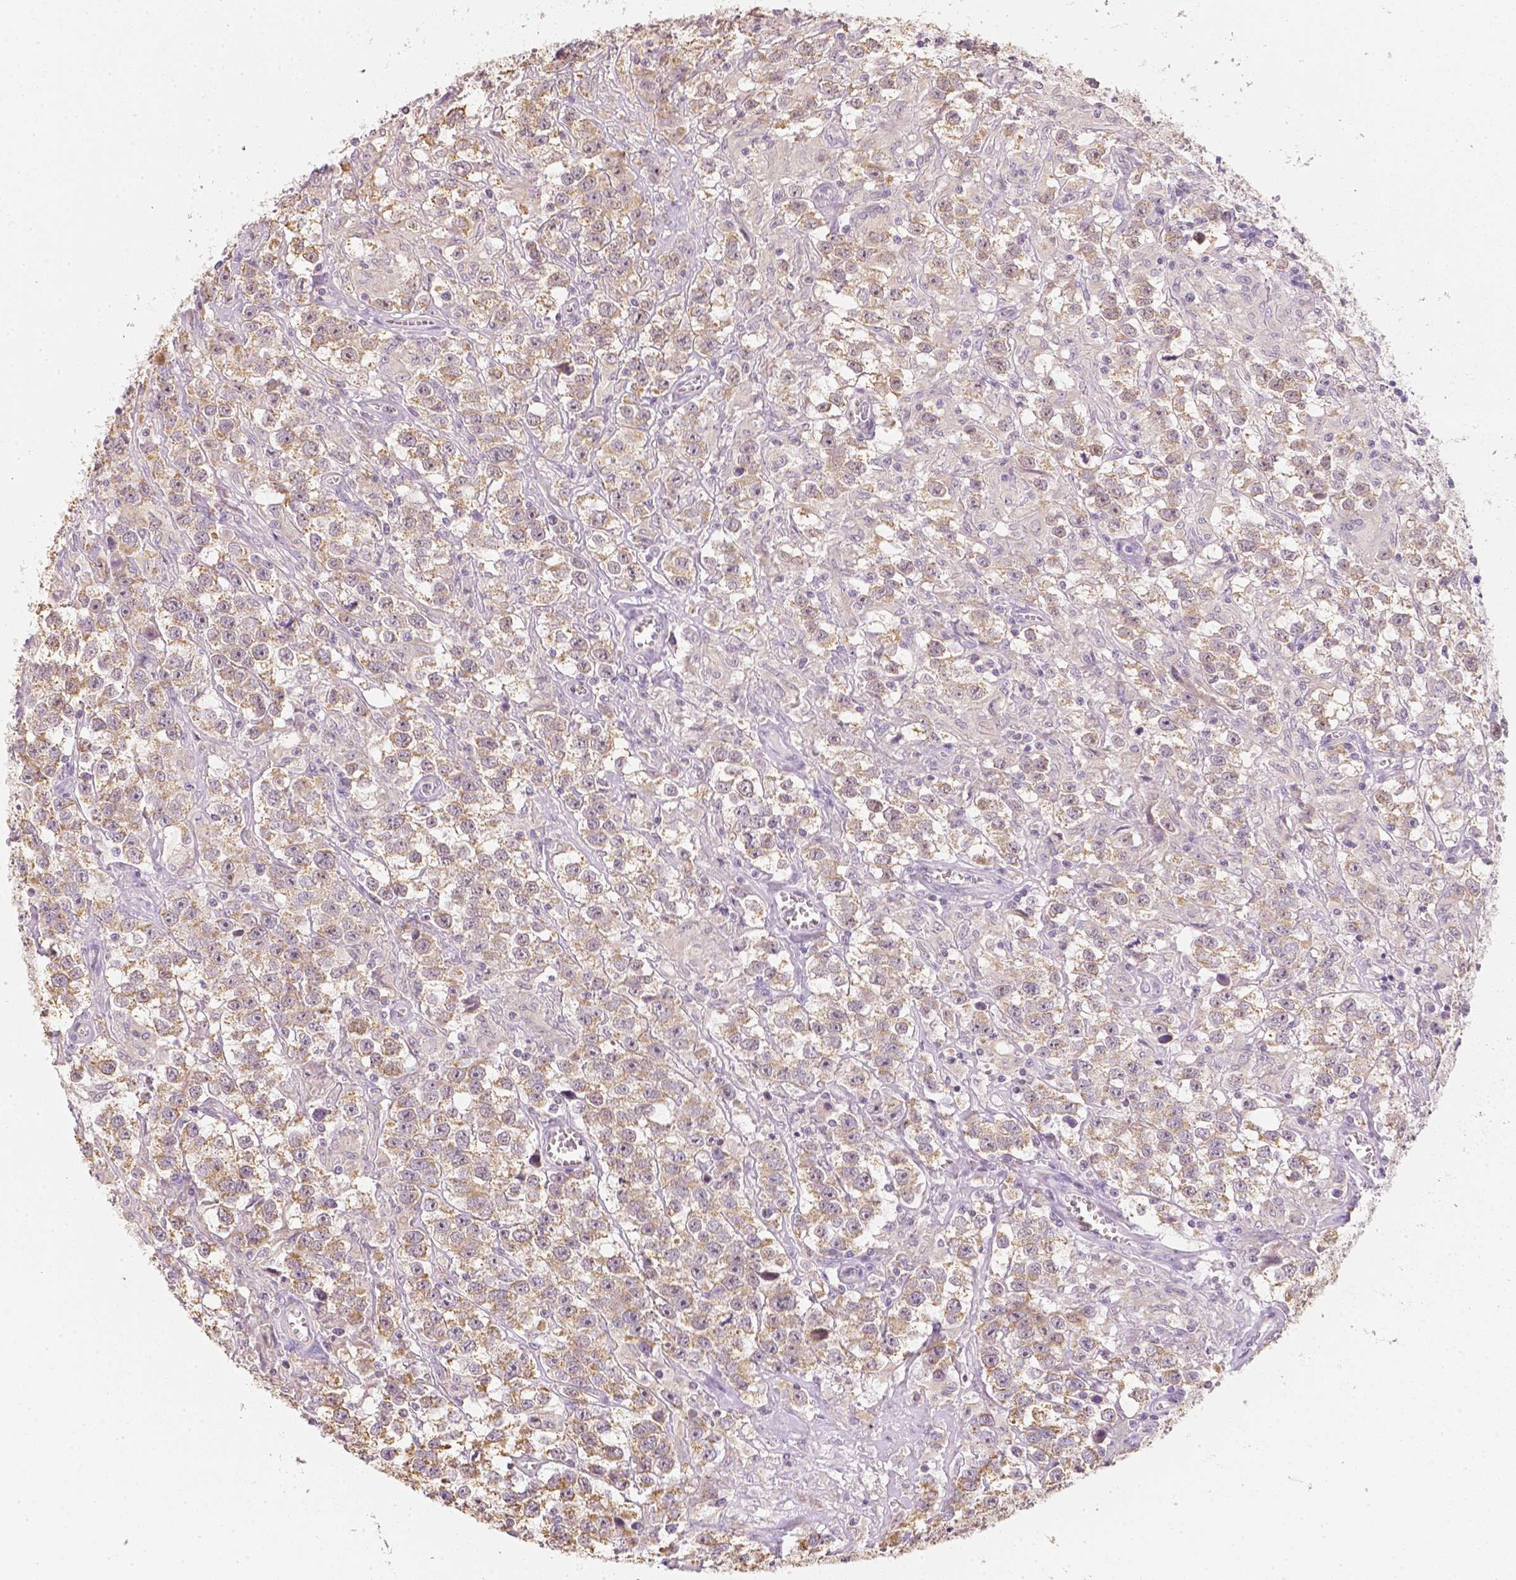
{"staining": {"intensity": "moderate", "quantity": ">75%", "location": "cytoplasmic/membranous"}, "tissue": "testis cancer", "cell_type": "Tumor cells", "image_type": "cancer", "snomed": [{"axis": "morphology", "description": "Seminoma, NOS"}, {"axis": "topography", "description": "Testis"}], "caption": "Immunohistochemical staining of testis seminoma reveals moderate cytoplasmic/membranous protein staining in about >75% of tumor cells. The staining was performed using DAB, with brown indicating positive protein expression. Nuclei are stained blue with hematoxylin.", "gene": "NVL", "patient": {"sex": "male", "age": 43}}